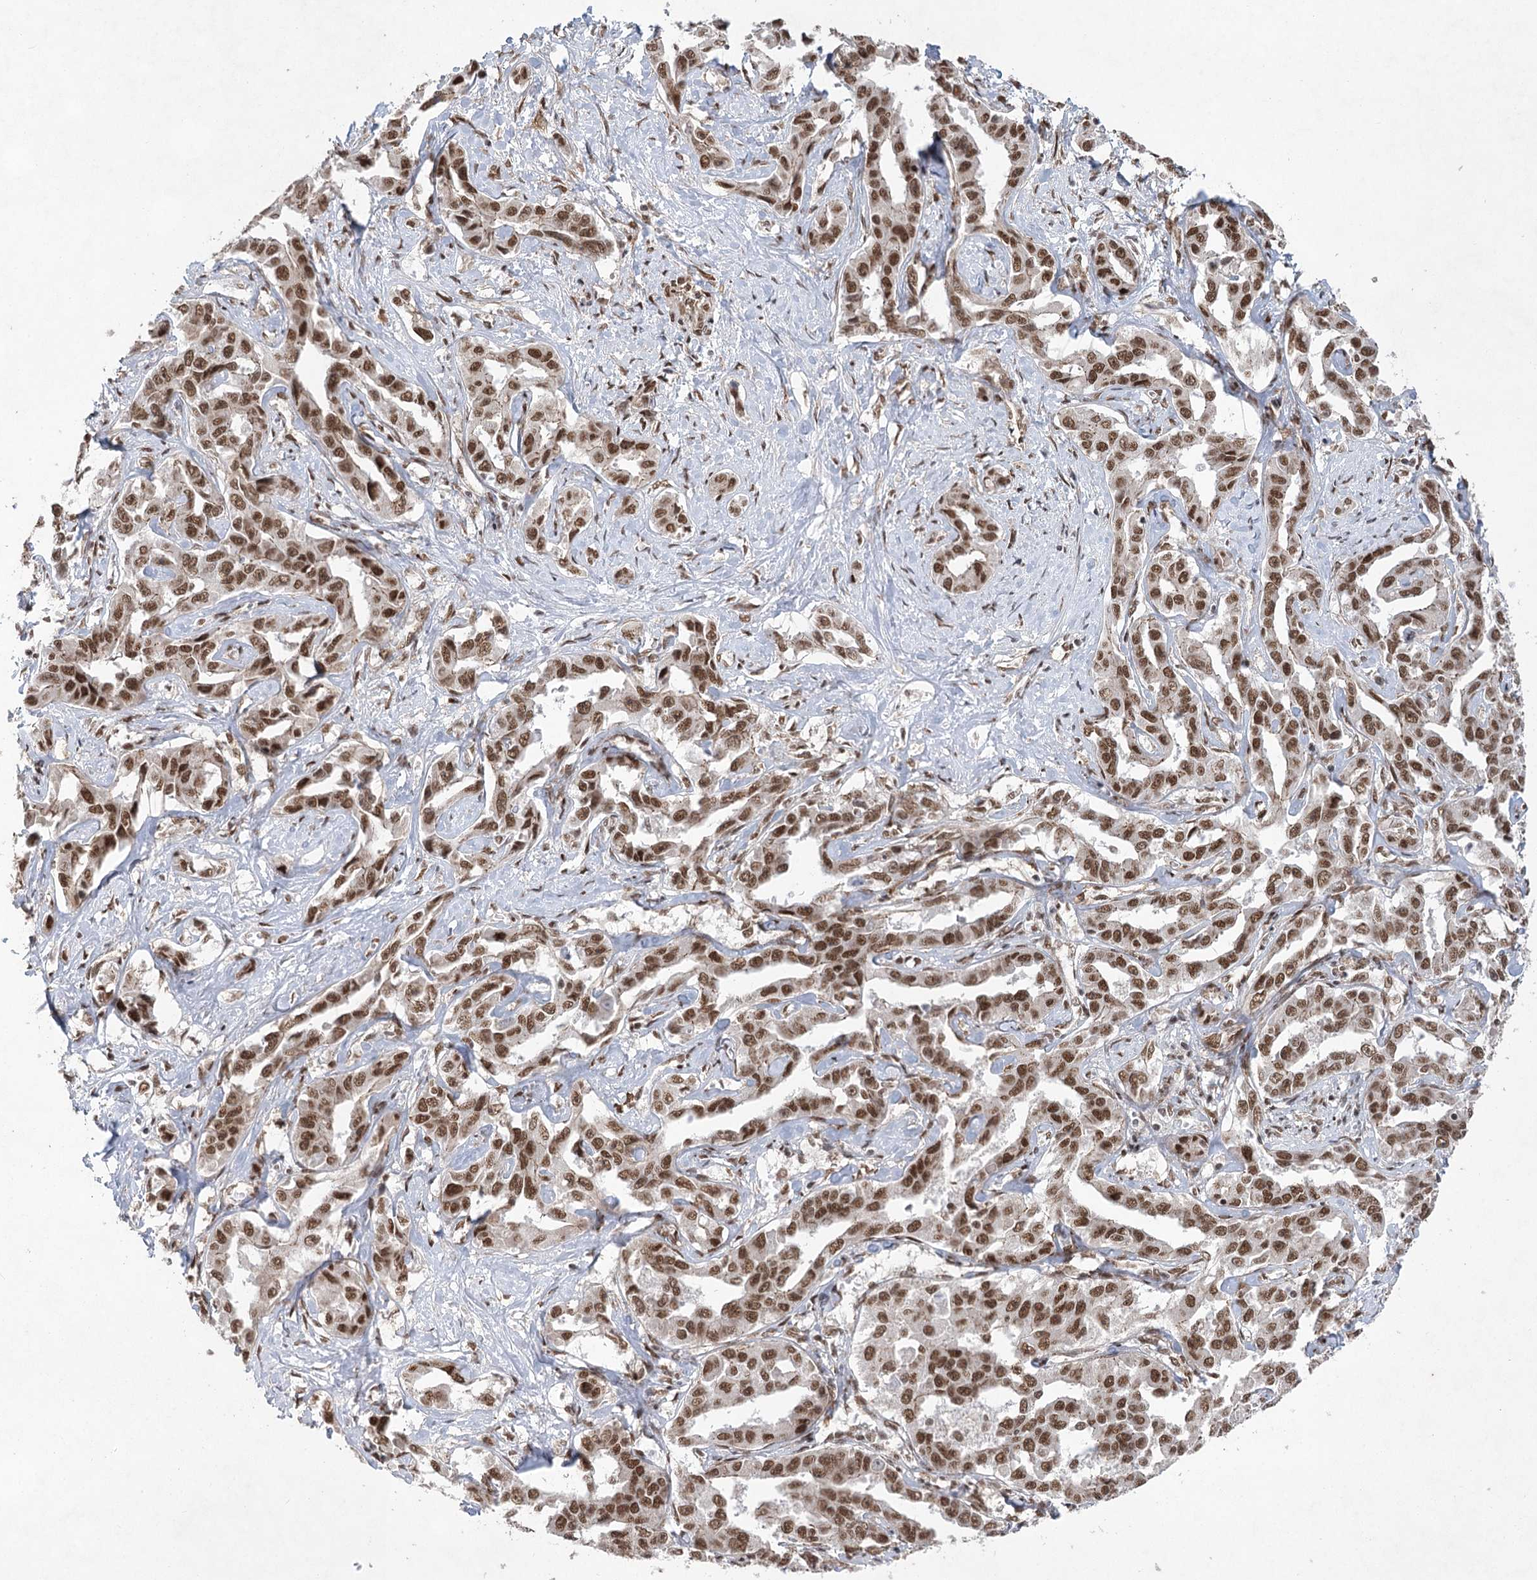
{"staining": {"intensity": "moderate", "quantity": ">75%", "location": "nuclear"}, "tissue": "liver cancer", "cell_type": "Tumor cells", "image_type": "cancer", "snomed": [{"axis": "morphology", "description": "Cholangiocarcinoma"}, {"axis": "topography", "description": "Liver"}], "caption": "Human liver cancer stained with a protein marker demonstrates moderate staining in tumor cells.", "gene": "ZCCHC8", "patient": {"sex": "male", "age": 59}}